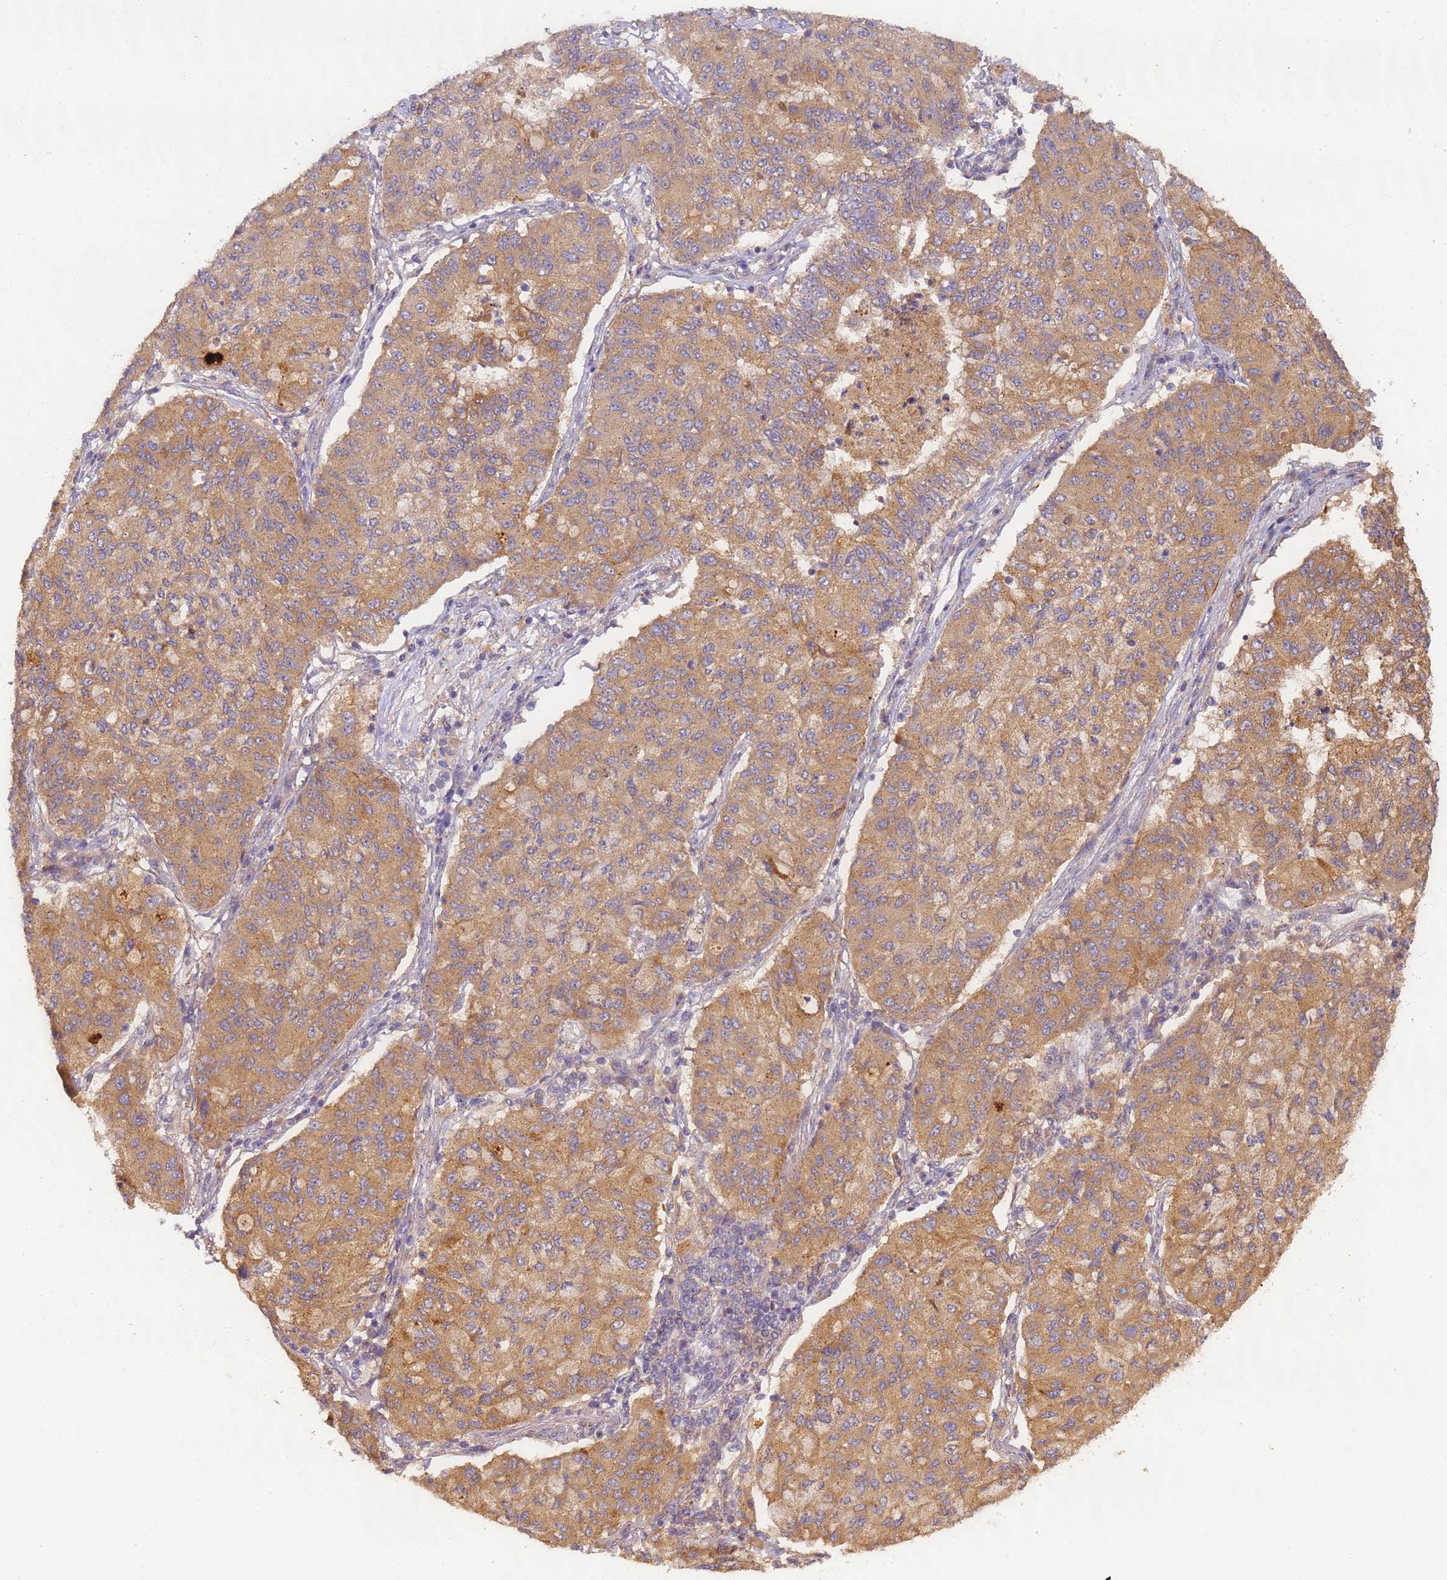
{"staining": {"intensity": "moderate", "quantity": ">75%", "location": "cytoplasmic/membranous"}, "tissue": "lung cancer", "cell_type": "Tumor cells", "image_type": "cancer", "snomed": [{"axis": "morphology", "description": "Squamous cell carcinoma, NOS"}, {"axis": "topography", "description": "Lung"}], "caption": "Protein expression analysis of lung cancer (squamous cell carcinoma) demonstrates moderate cytoplasmic/membranous positivity in about >75% of tumor cells.", "gene": "TIGAR", "patient": {"sex": "male", "age": 74}}